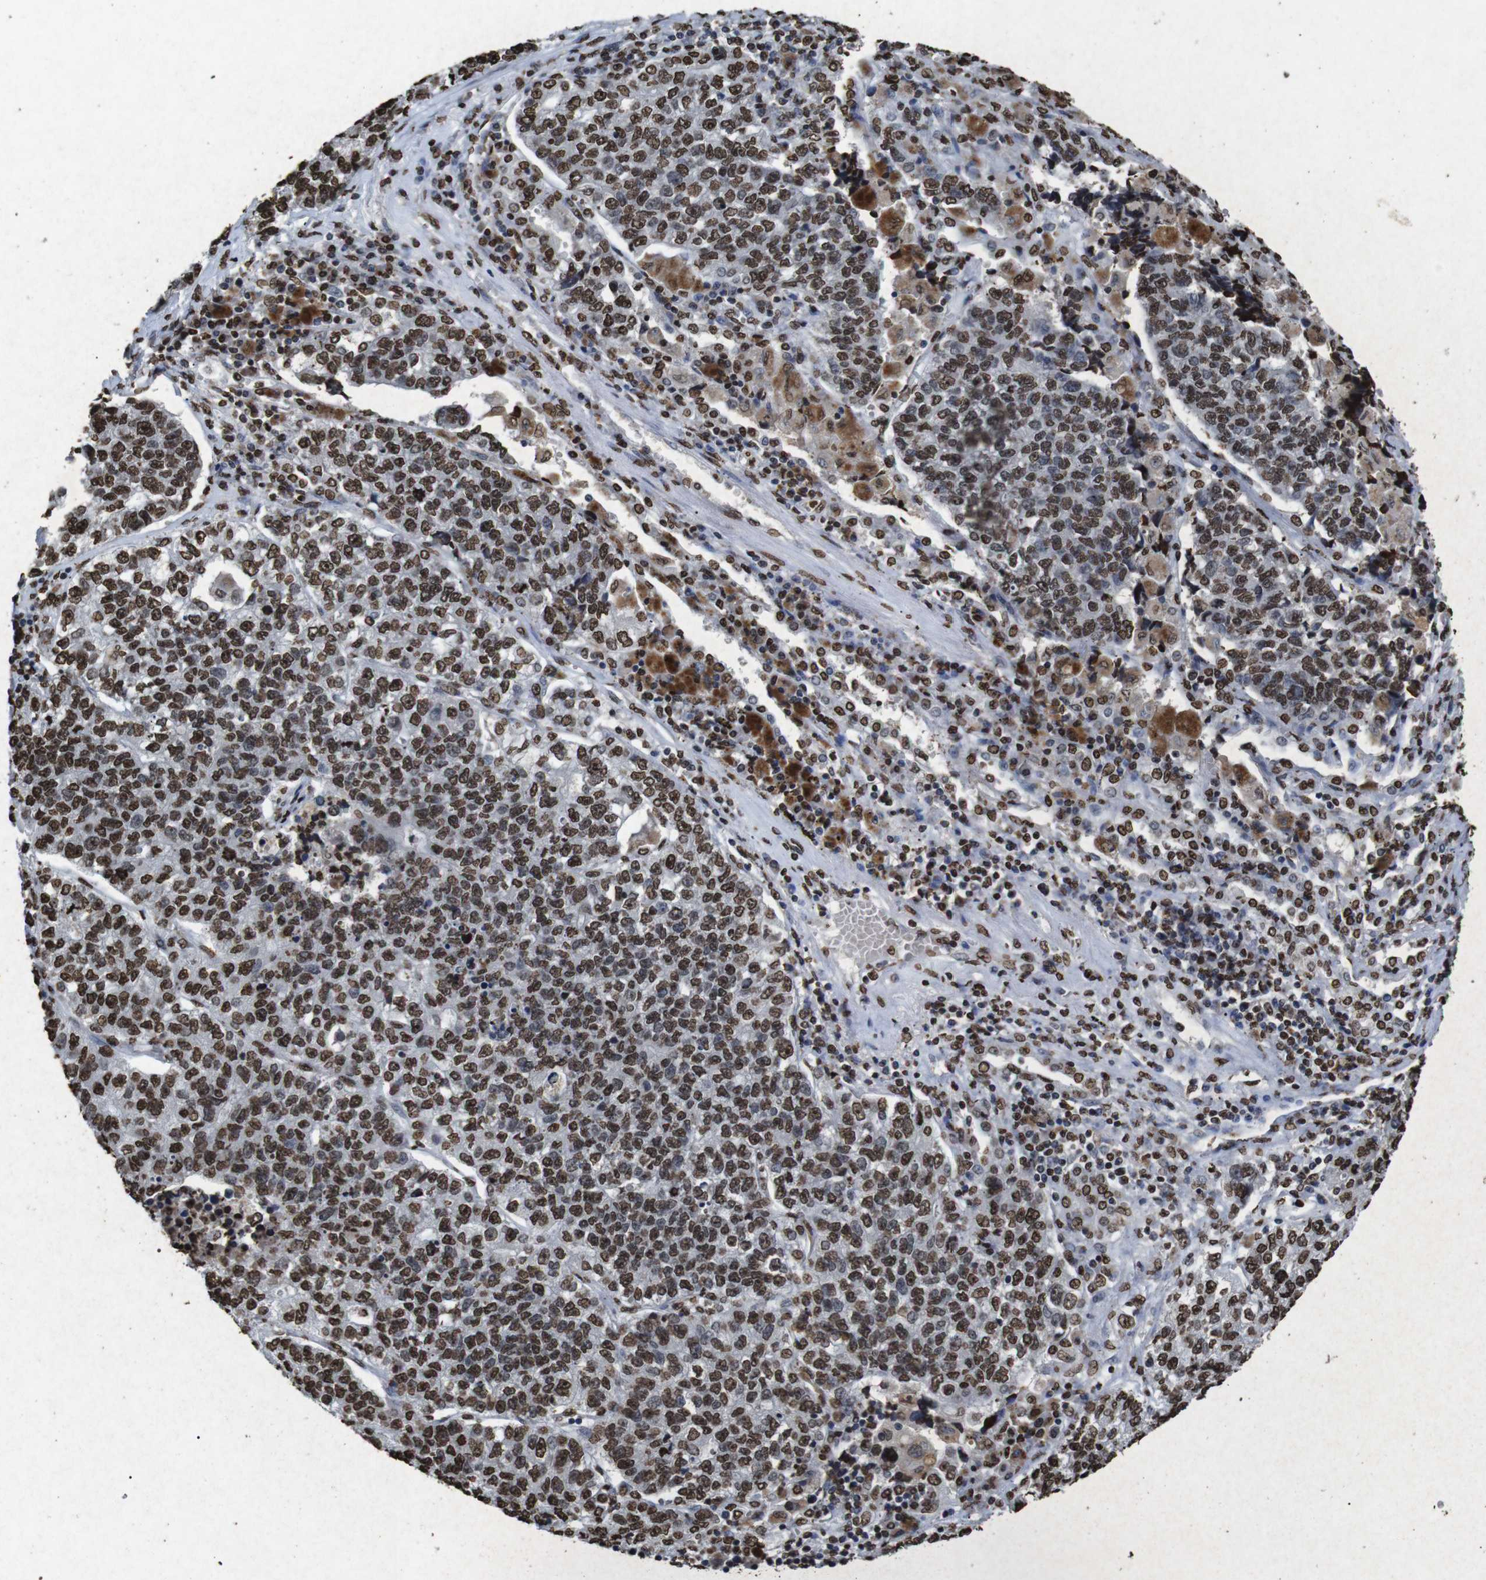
{"staining": {"intensity": "strong", "quantity": ">75%", "location": "nuclear"}, "tissue": "lung cancer", "cell_type": "Tumor cells", "image_type": "cancer", "snomed": [{"axis": "morphology", "description": "Adenocarcinoma, NOS"}, {"axis": "topography", "description": "Lung"}], "caption": "Protein expression analysis of human adenocarcinoma (lung) reveals strong nuclear positivity in approximately >75% of tumor cells.", "gene": "MDM2", "patient": {"sex": "male", "age": 49}}